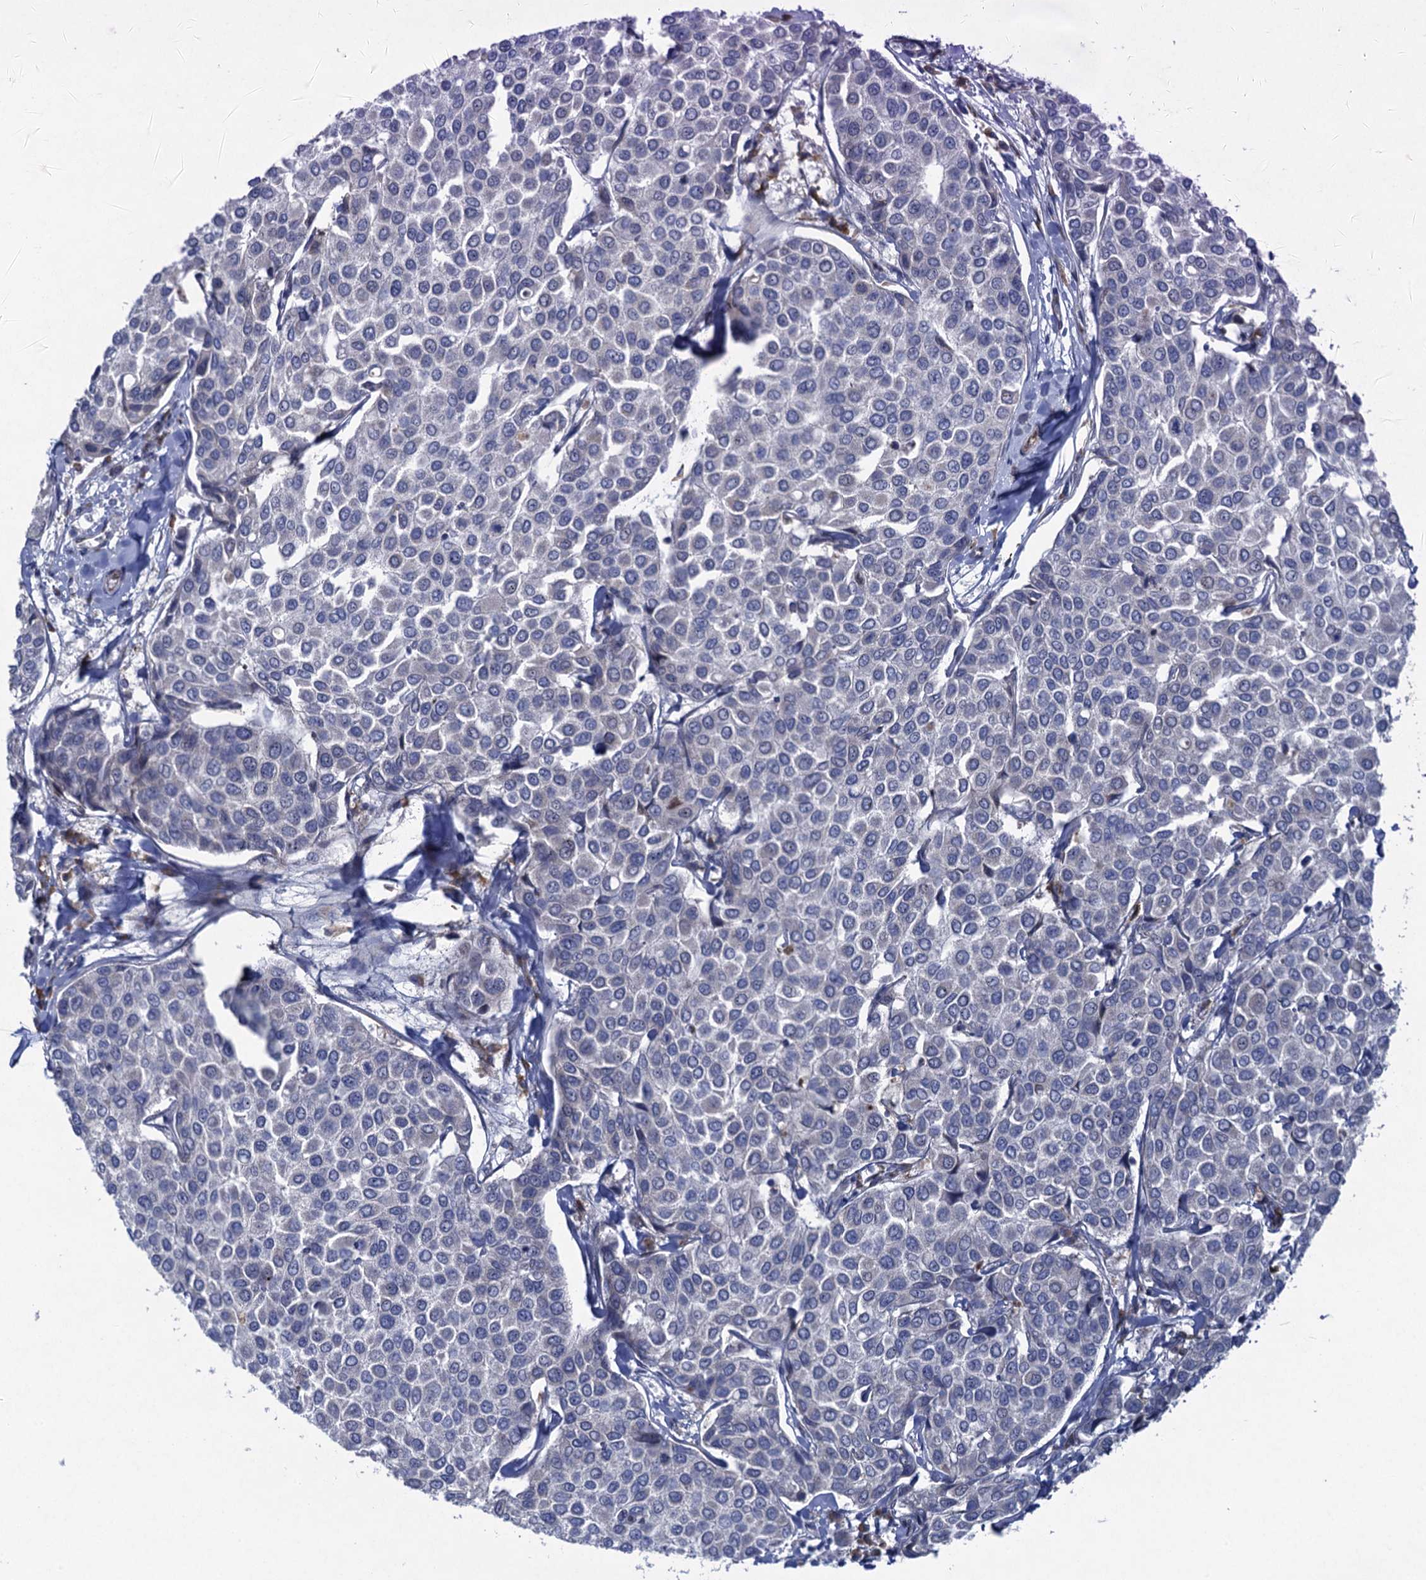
{"staining": {"intensity": "negative", "quantity": "none", "location": "none"}, "tissue": "breast cancer", "cell_type": "Tumor cells", "image_type": "cancer", "snomed": [{"axis": "morphology", "description": "Duct carcinoma"}, {"axis": "topography", "description": "Breast"}], "caption": "The IHC image has no significant positivity in tumor cells of breast cancer (infiltrating ductal carcinoma) tissue.", "gene": "QPCTL", "patient": {"sex": "female", "age": 55}}